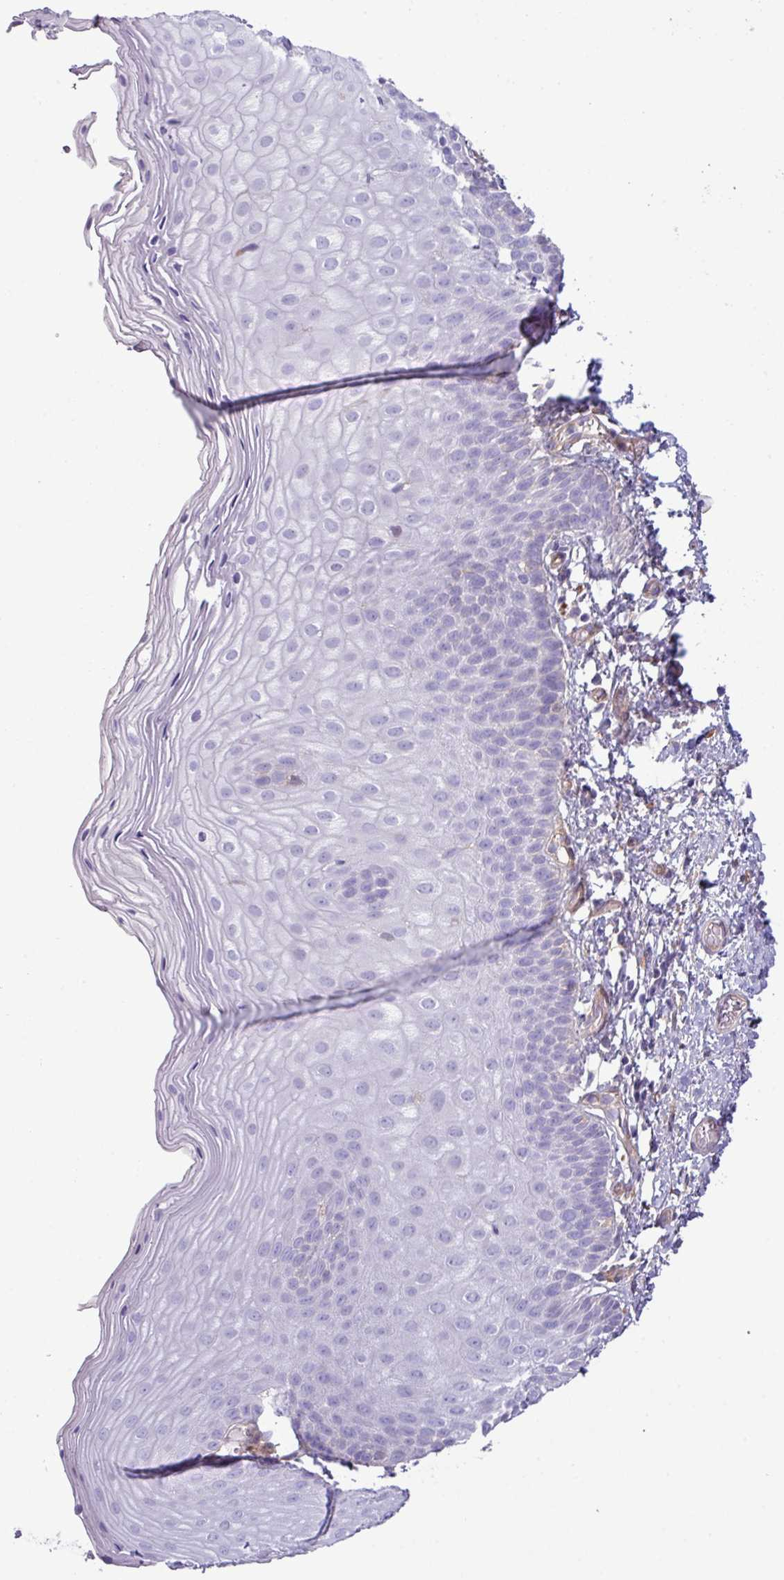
{"staining": {"intensity": "negative", "quantity": "none", "location": "none"}, "tissue": "skin", "cell_type": "Epidermal cells", "image_type": "normal", "snomed": [{"axis": "morphology", "description": "Normal tissue, NOS"}, {"axis": "topography", "description": "Anal"}], "caption": "IHC of normal skin reveals no expression in epidermal cells.", "gene": "KIRREL3", "patient": {"sex": "female", "age": 40}}